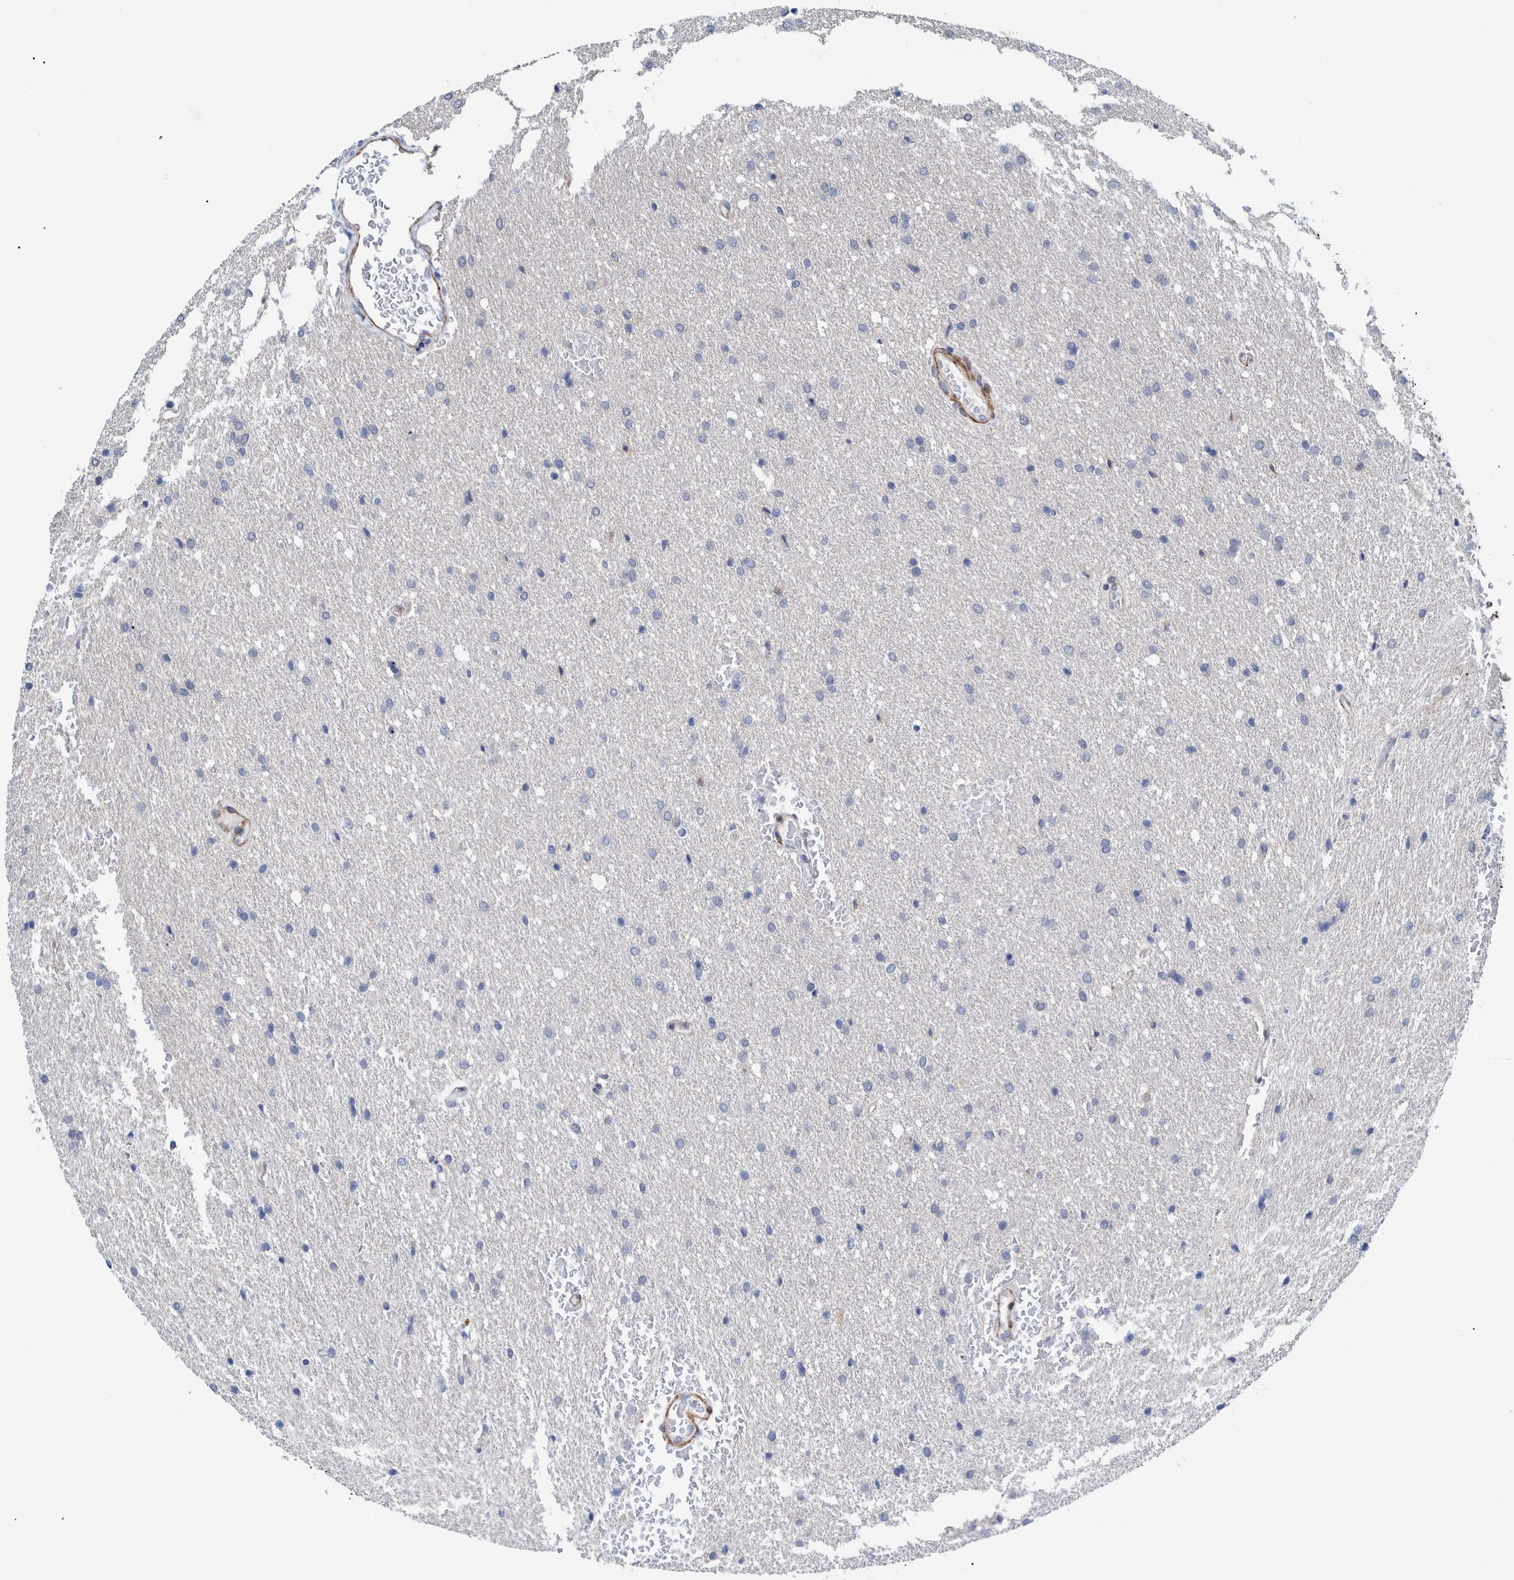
{"staining": {"intensity": "negative", "quantity": "none", "location": "none"}, "tissue": "glioma", "cell_type": "Tumor cells", "image_type": "cancer", "snomed": [{"axis": "morphology", "description": "Glioma, malignant, Low grade"}, {"axis": "topography", "description": "Brain"}], "caption": "Immunohistochemistry of glioma demonstrates no expression in tumor cells.", "gene": "MKS1", "patient": {"sex": "female", "age": 37}}